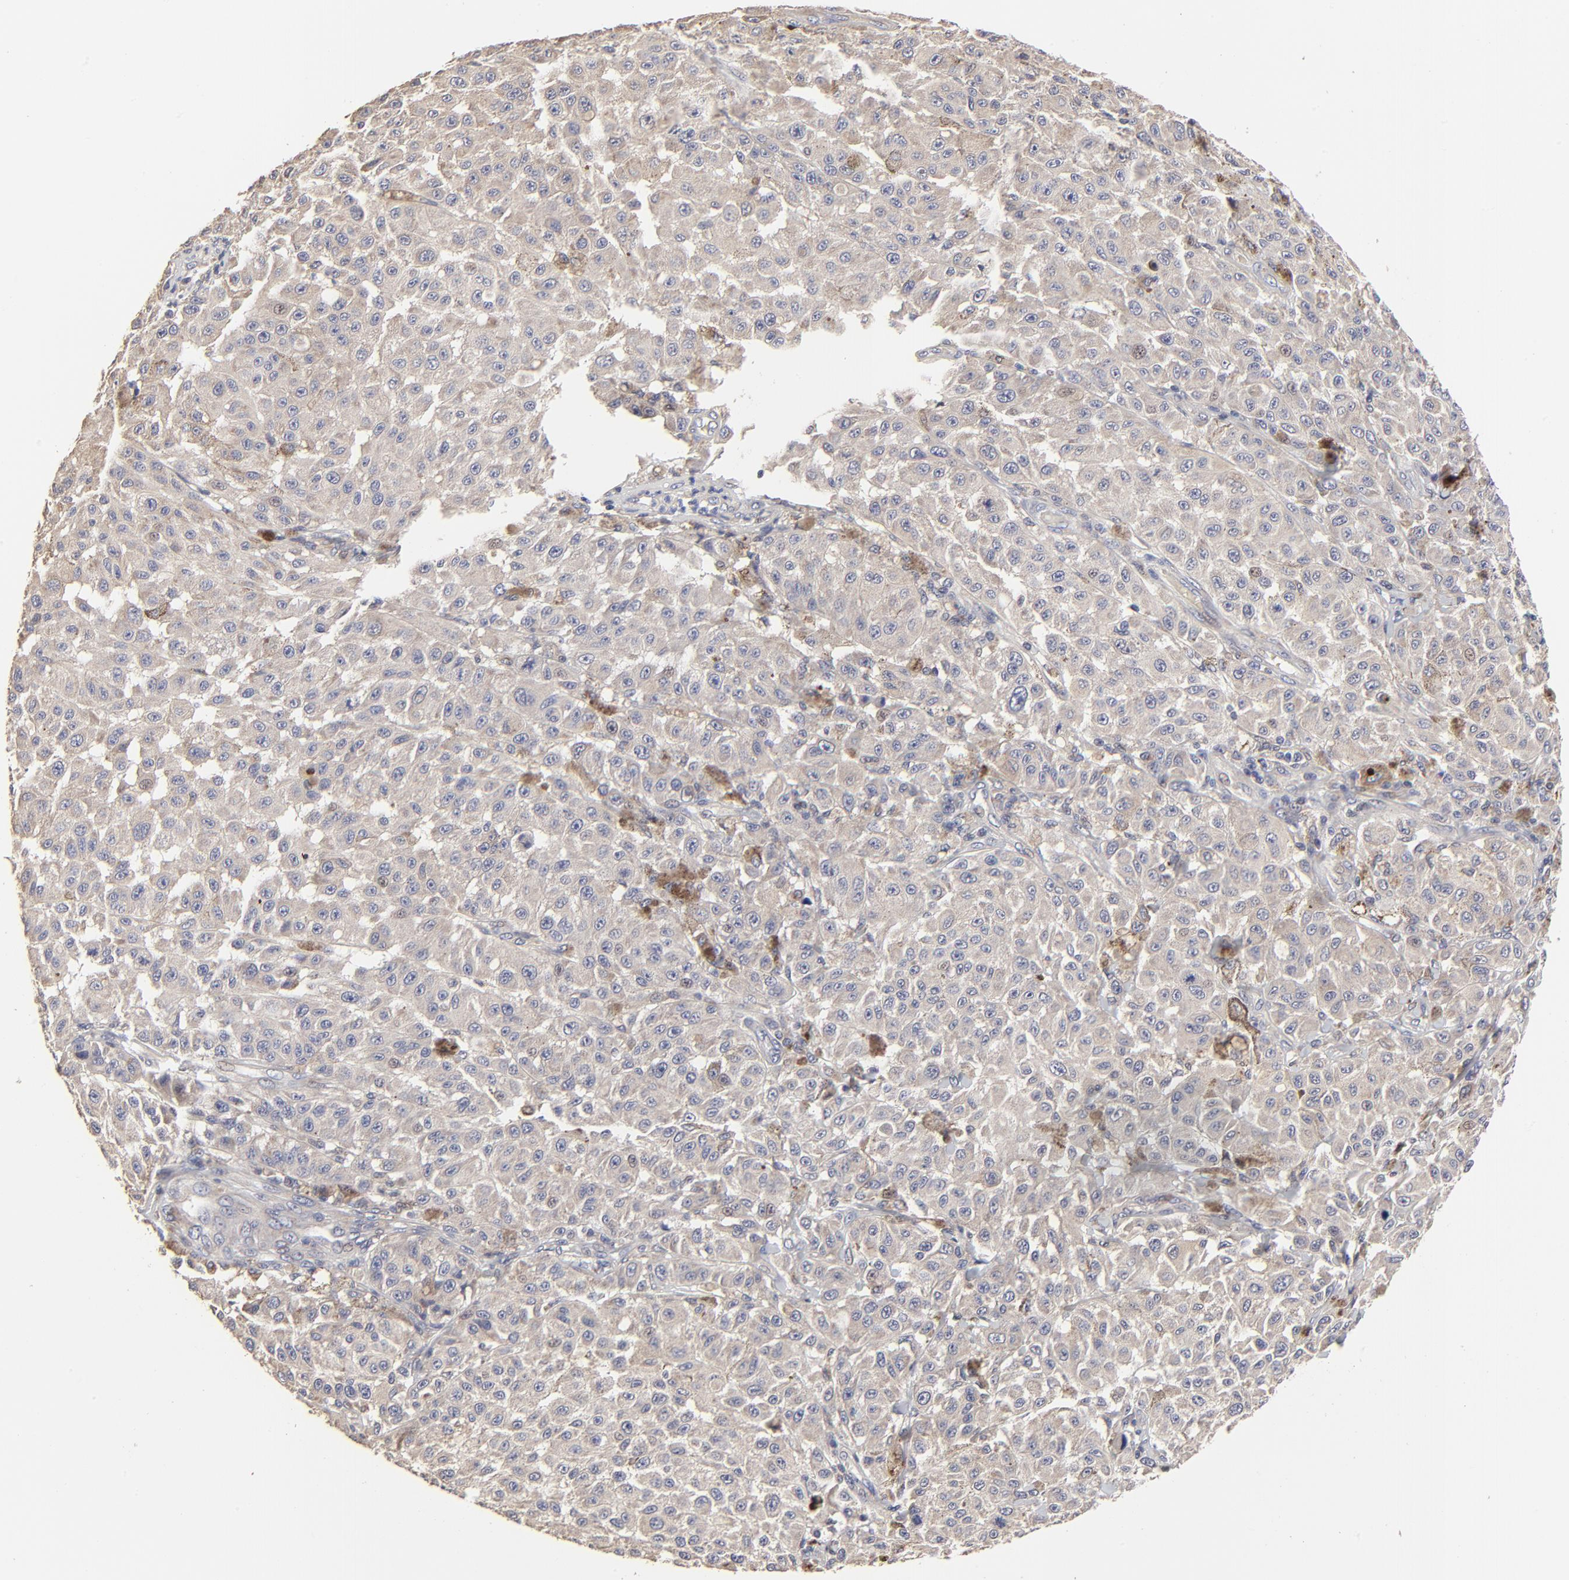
{"staining": {"intensity": "negative", "quantity": "none", "location": "none"}, "tissue": "melanoma", "cell_type": "Tumor cells", "image_type": "cancer", "snomed": [{"axis": "morphology", "description": "Malignant melanoma, NOS"}, {"axis": "topography", "description": "Skin"}], "caption": "Tumor cells show no significant staining in melanoma.", "gene": "ELP2", "patient": {"sex": "female", "age": 64}}